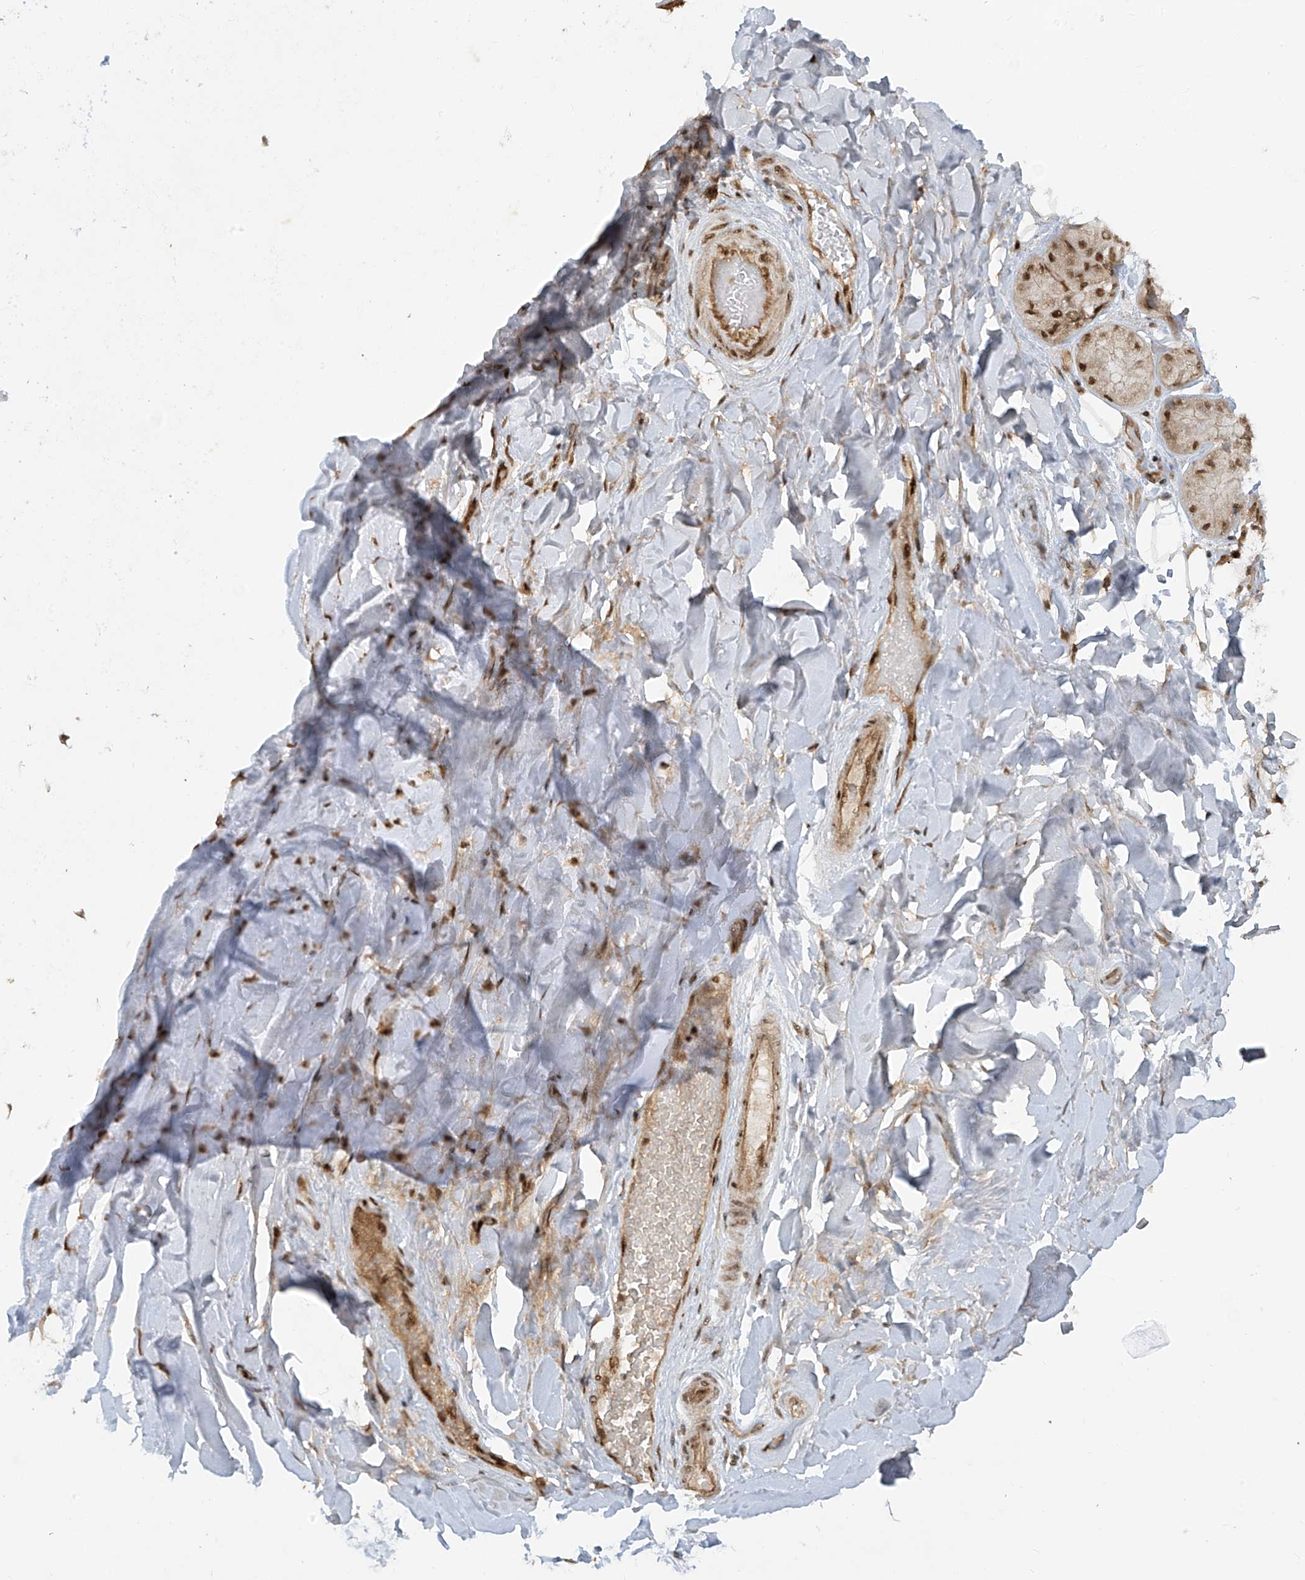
{"staining": {"intensity": "weak", "quantity": "25%-75%", "location": "cytoplasmic/membranous"}, "tissue": "adipose tissue", "cell_type": "Adipocytes", "image_type": "normal", "snomed": [{"axis": "morphology", "description": "Normal tissue, NOS"}, {"axis": "morphology", "description": "Squamous cell carcinoma, NOS"}, {"axis": "topography", "description": "Lymph node"}, {"axis": "topography", "description": "Bronchus"}, {"axis": "topography", "description": "Lung"}], "caption": "This micrograph shows immunohistochemistry staining of benign human adipose tissue, with low weak cytoplasmic/membranous positivity in about 25%-75% of adipocytes.", "gene": "ARHGEF3", "patient": {"sex": "male", "age": 66}}